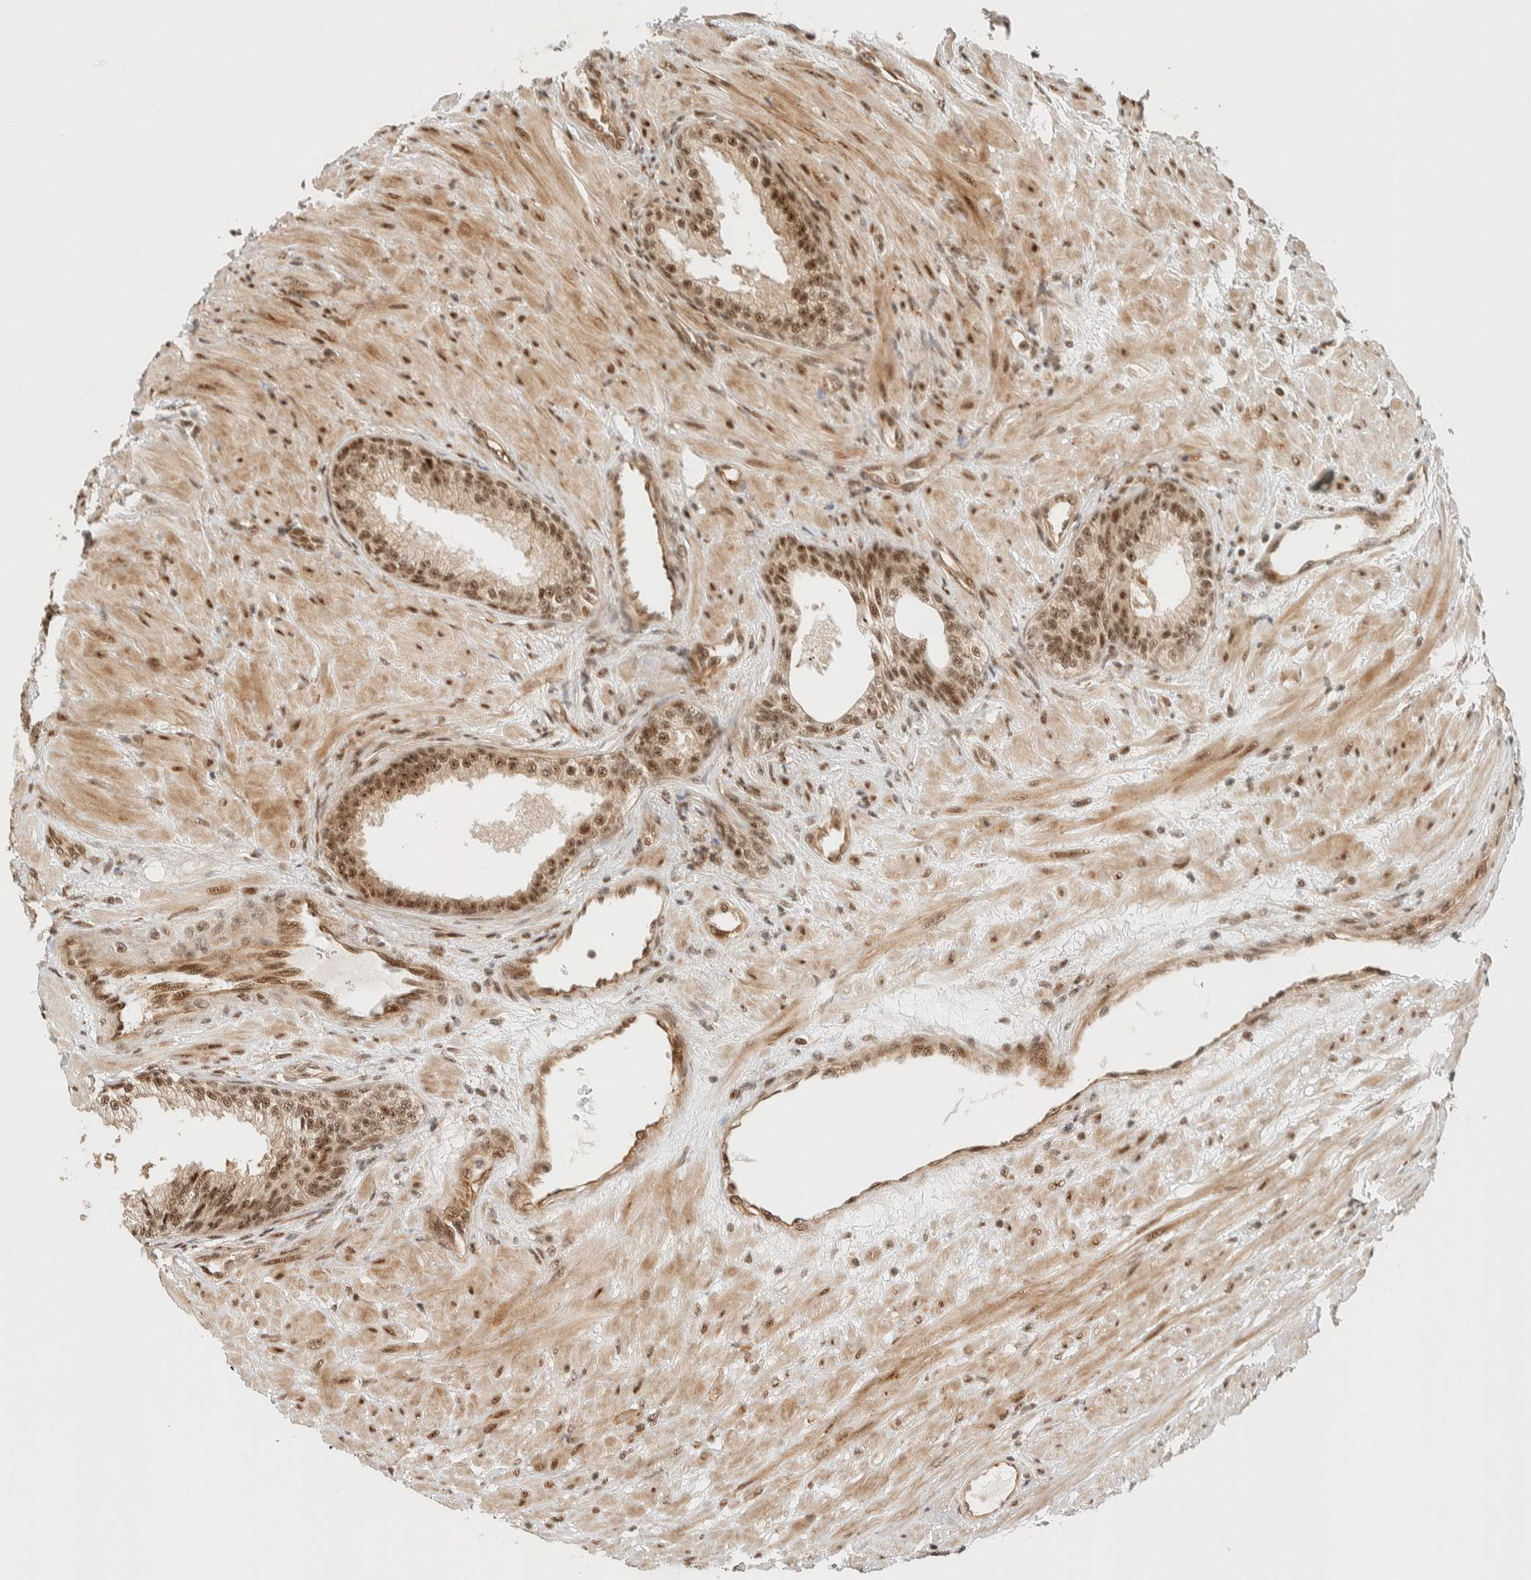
{"staining": {"intensity": "moderate", "quantity": ">75%", "location": "nuclear"}, "tissue": "prostate", "cell_type": "Glandular cells", "image_type": "normal", "snomed": [{"axis": "morphology", "description": "Normal tissue, NOS"}, {"axis": "topography", "description": "Prostate"}], "caption": "Prostate stained with IHC shows moderate nuclear expression in about >75% of glandular cells. Nuclei are stained in blue.", "gene": "SIK1", "patient": {"sex": "male", "age": 76}}